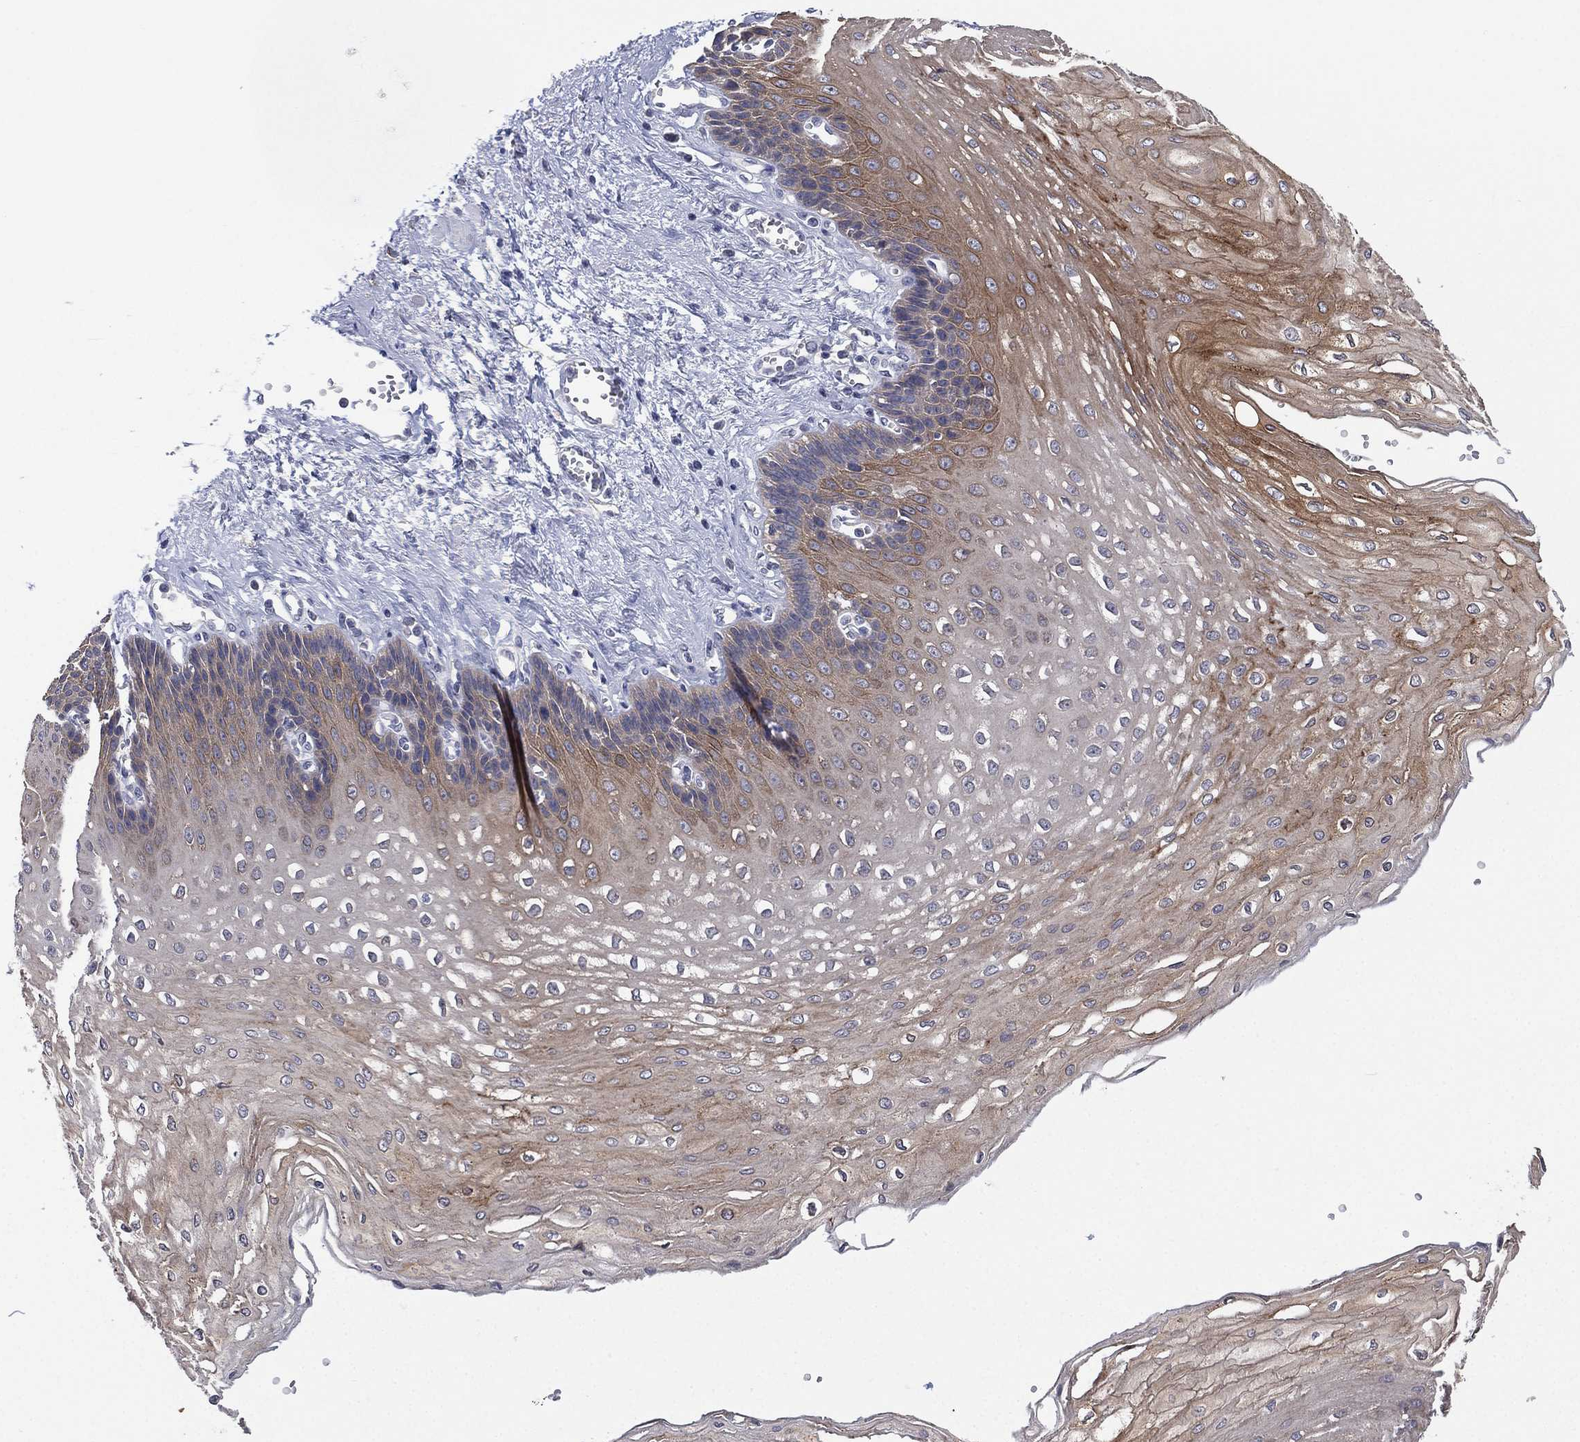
{"staining": {"intensity": "moderate", "quantity": "<25%", "location": "cytoplasmic/membranous"}, "tissue": "esophagus", "cell_type": "Squamous epithelial cells", "image_type": "normal", "snomed": [{"axis": "morphology", "description": "Normal tissue, NOS"}, {"axis": "topography", "description": "Esophagus"}], "caption": "This is an image of immunohistochemistry staining of normal esophagus, which shows moderate positivity in the cytoplasmic/membranous of squamous epithelial cells.", "gene": "MPP7", "patient": {"sex": "female", "age": 62}}